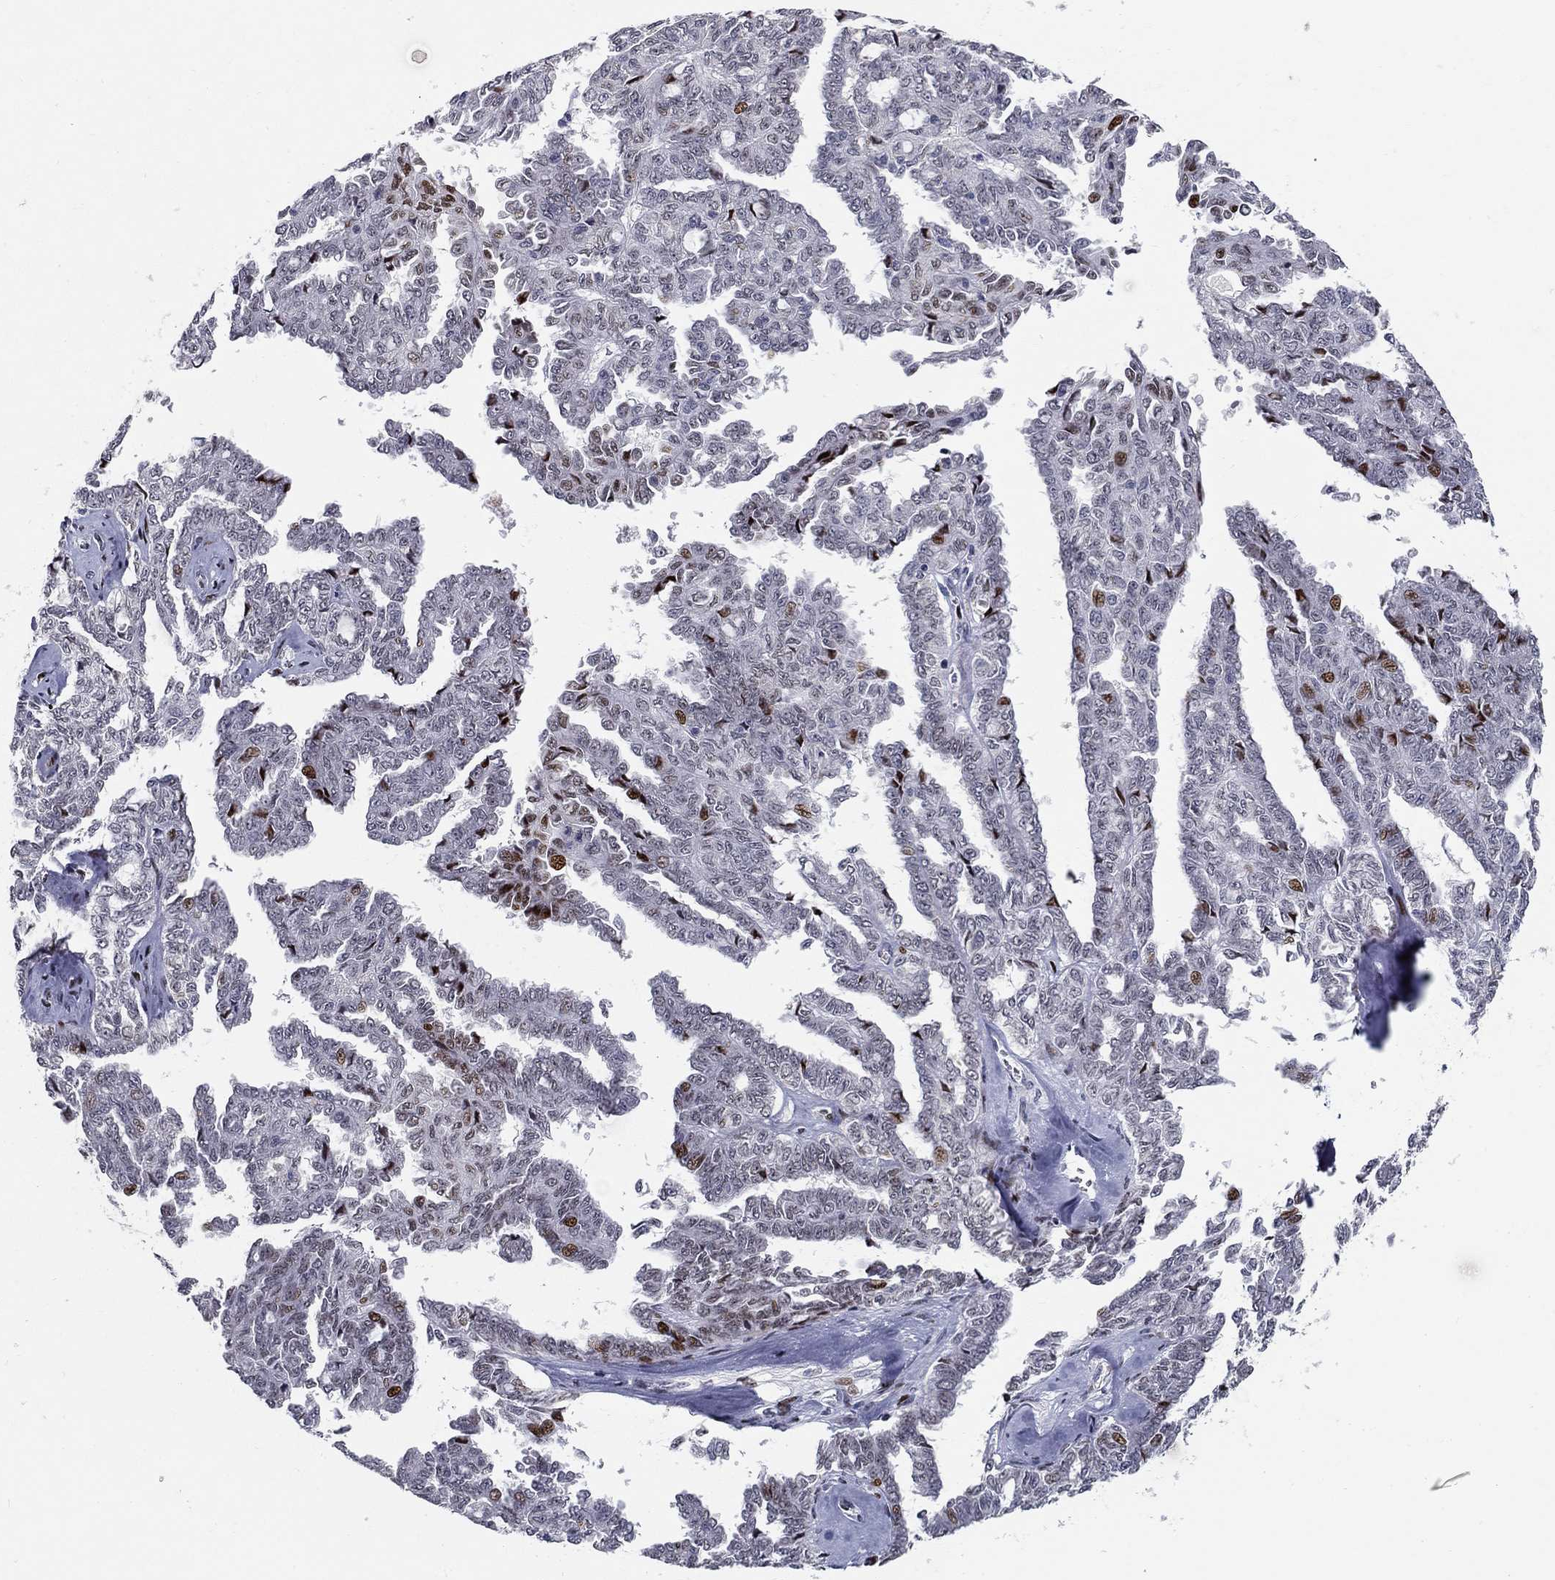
{"staining": {"intensity": "strong", "quantity": "<25%", "location": "nuclear"}, "tissue": "ovarian cancer", "cell_type": "Tumor cells", "image_type": "cancer", "snomed": [{"axis": "morphology", "description": "Cystadenocarcinoma, serous, NOS"}, {"axis": "topography", "description": "Ovary"}], "caption": "Immunohistochemical staining of human ovarian cancer (serous cystadenocarcinoma) demonstrates strong nuclear protein positivity in about <25% of tumor cells.", "gene": "RAPGEF5", "patient": {"sex": "female", "age": 71}}